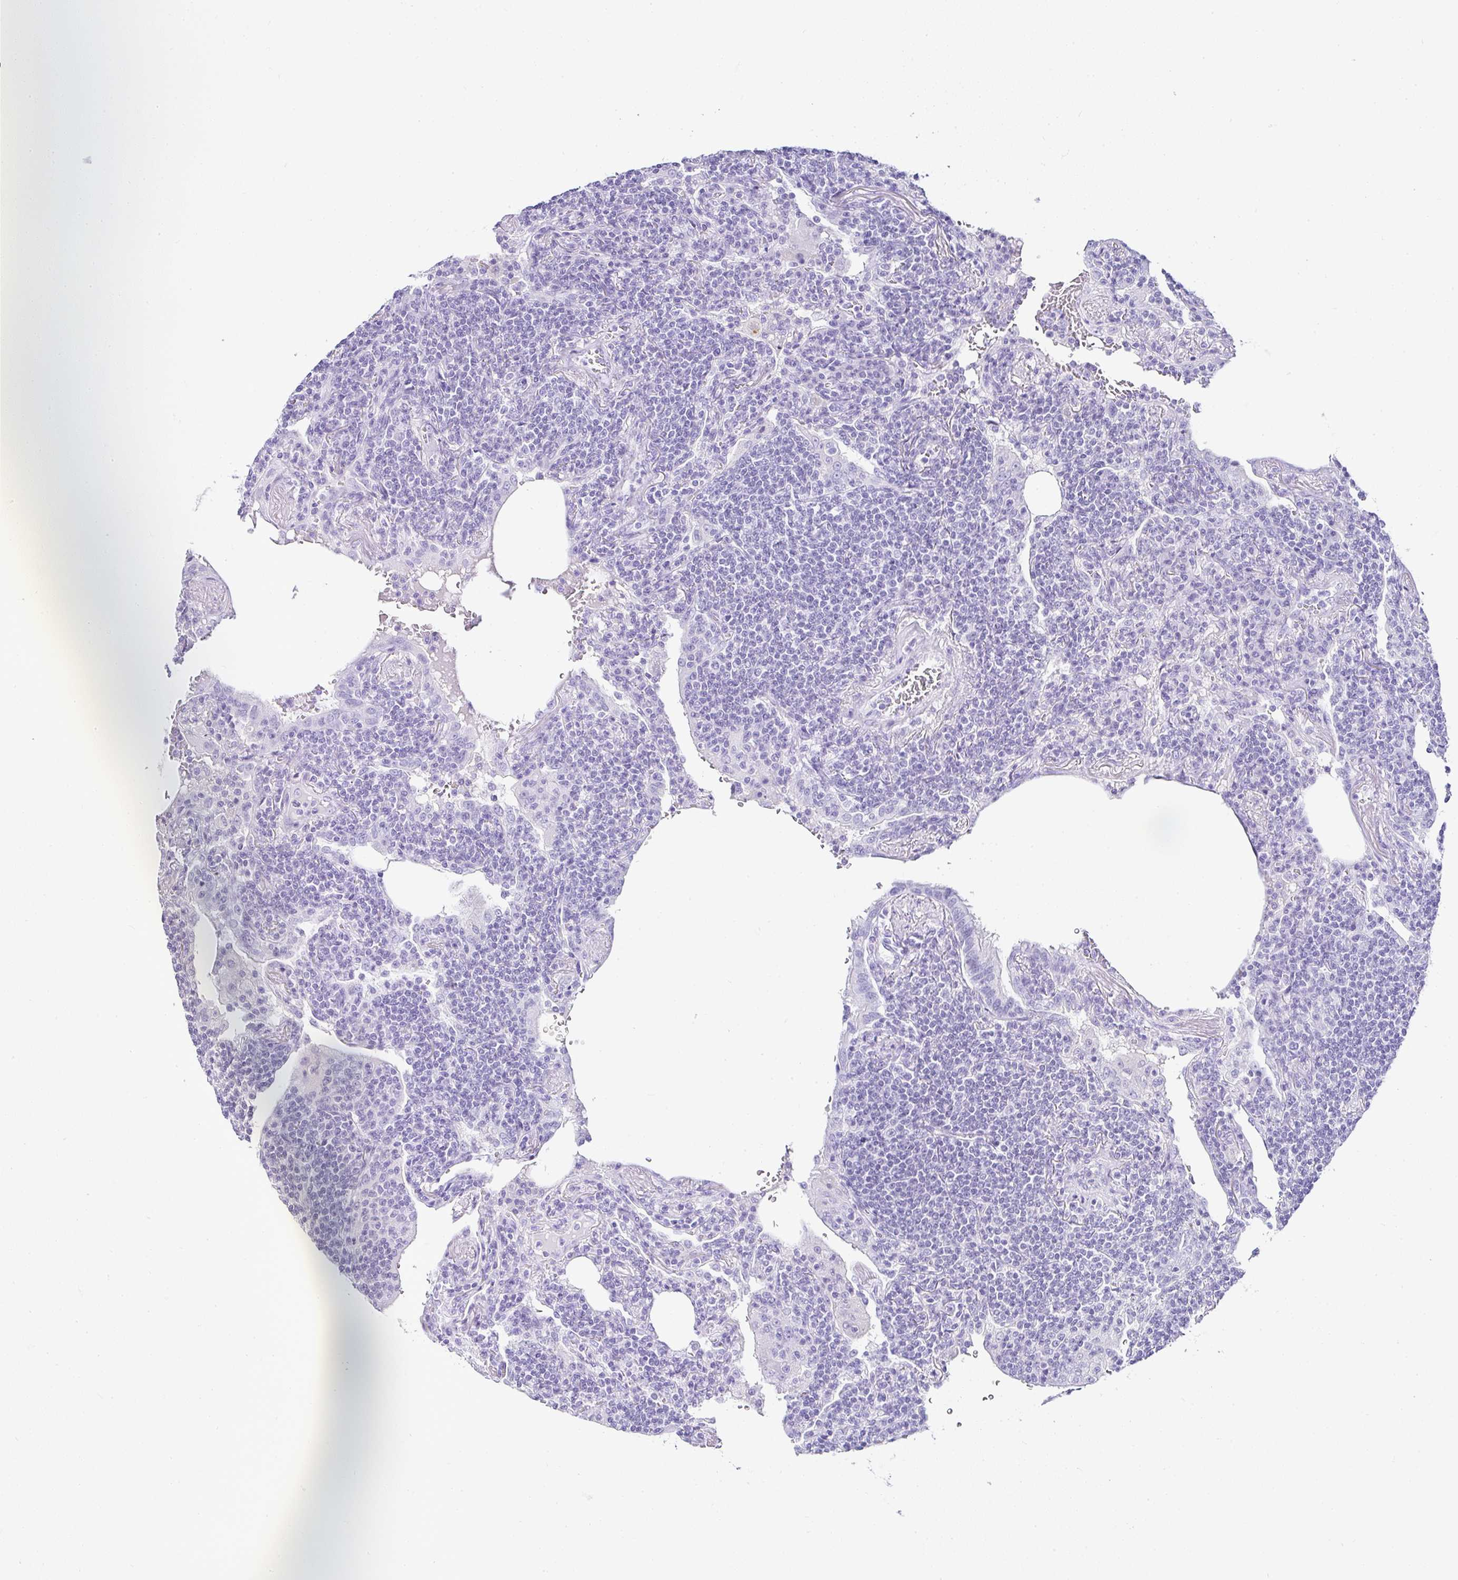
{"staining": {"intensity": "negative", "quantity": "none", "location": "none"}, "tissue": "lymphoma", "cell_type": "Tumor cells", "image_type": "cancer", "snomed": [{"axis": "morphology", "description": "Malignant lymphoma, non-Hodgkin's type, Low grade"}, {"axis": "topography", "description": "Lung"}], "caption": "A histopathology image of malignant lymphoma, non-Hodgkin's type (low-grade) stained for a protein displays no brown staining in tumor cells.", "gene": "SERPINB3", "patient": {"sex": "female", "age": 71}}